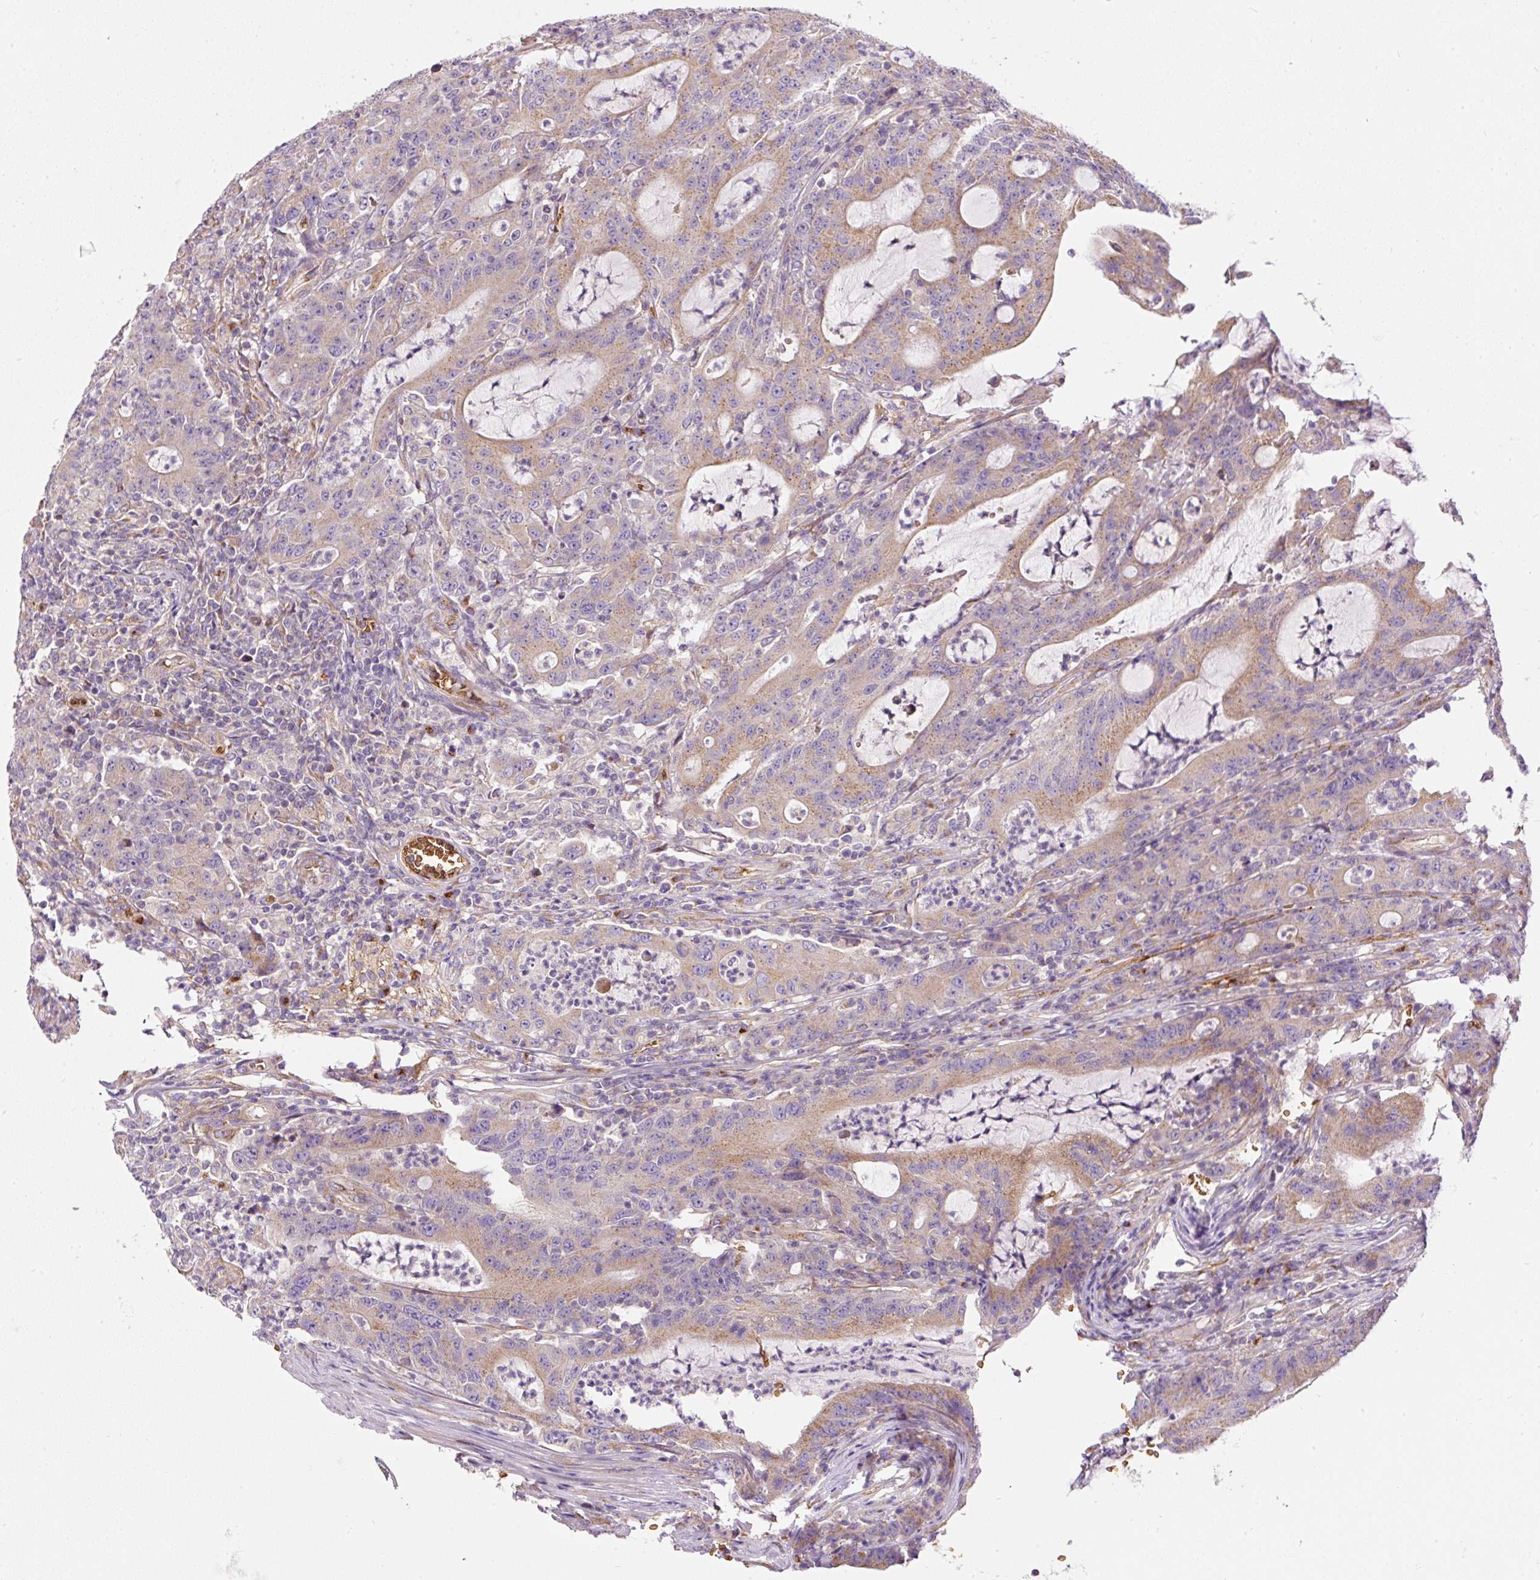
{"staining": {"intensity": "moderate", "quantity": "25%-75%", "location": "cytoplasmic/membranous"}, "tissue": "colorectal cancer", "cell_type": "Tumor cells", "image_type": "cancer", "snomed": [{"axis": "morphology", "description": "Adenocarcinoma, NOS"}, {"axis": "topography", "description": "Colon"}], "caption": "Immunohistochemical staining of colorectal cancer displays moderate cytoplasmic/membranous protein positivity in approximately 25%-75% of tumor cells. Nuclei are stained in blue.", "gene": "PRRC2A", "patient": {"sex": "male", "age": 83}}